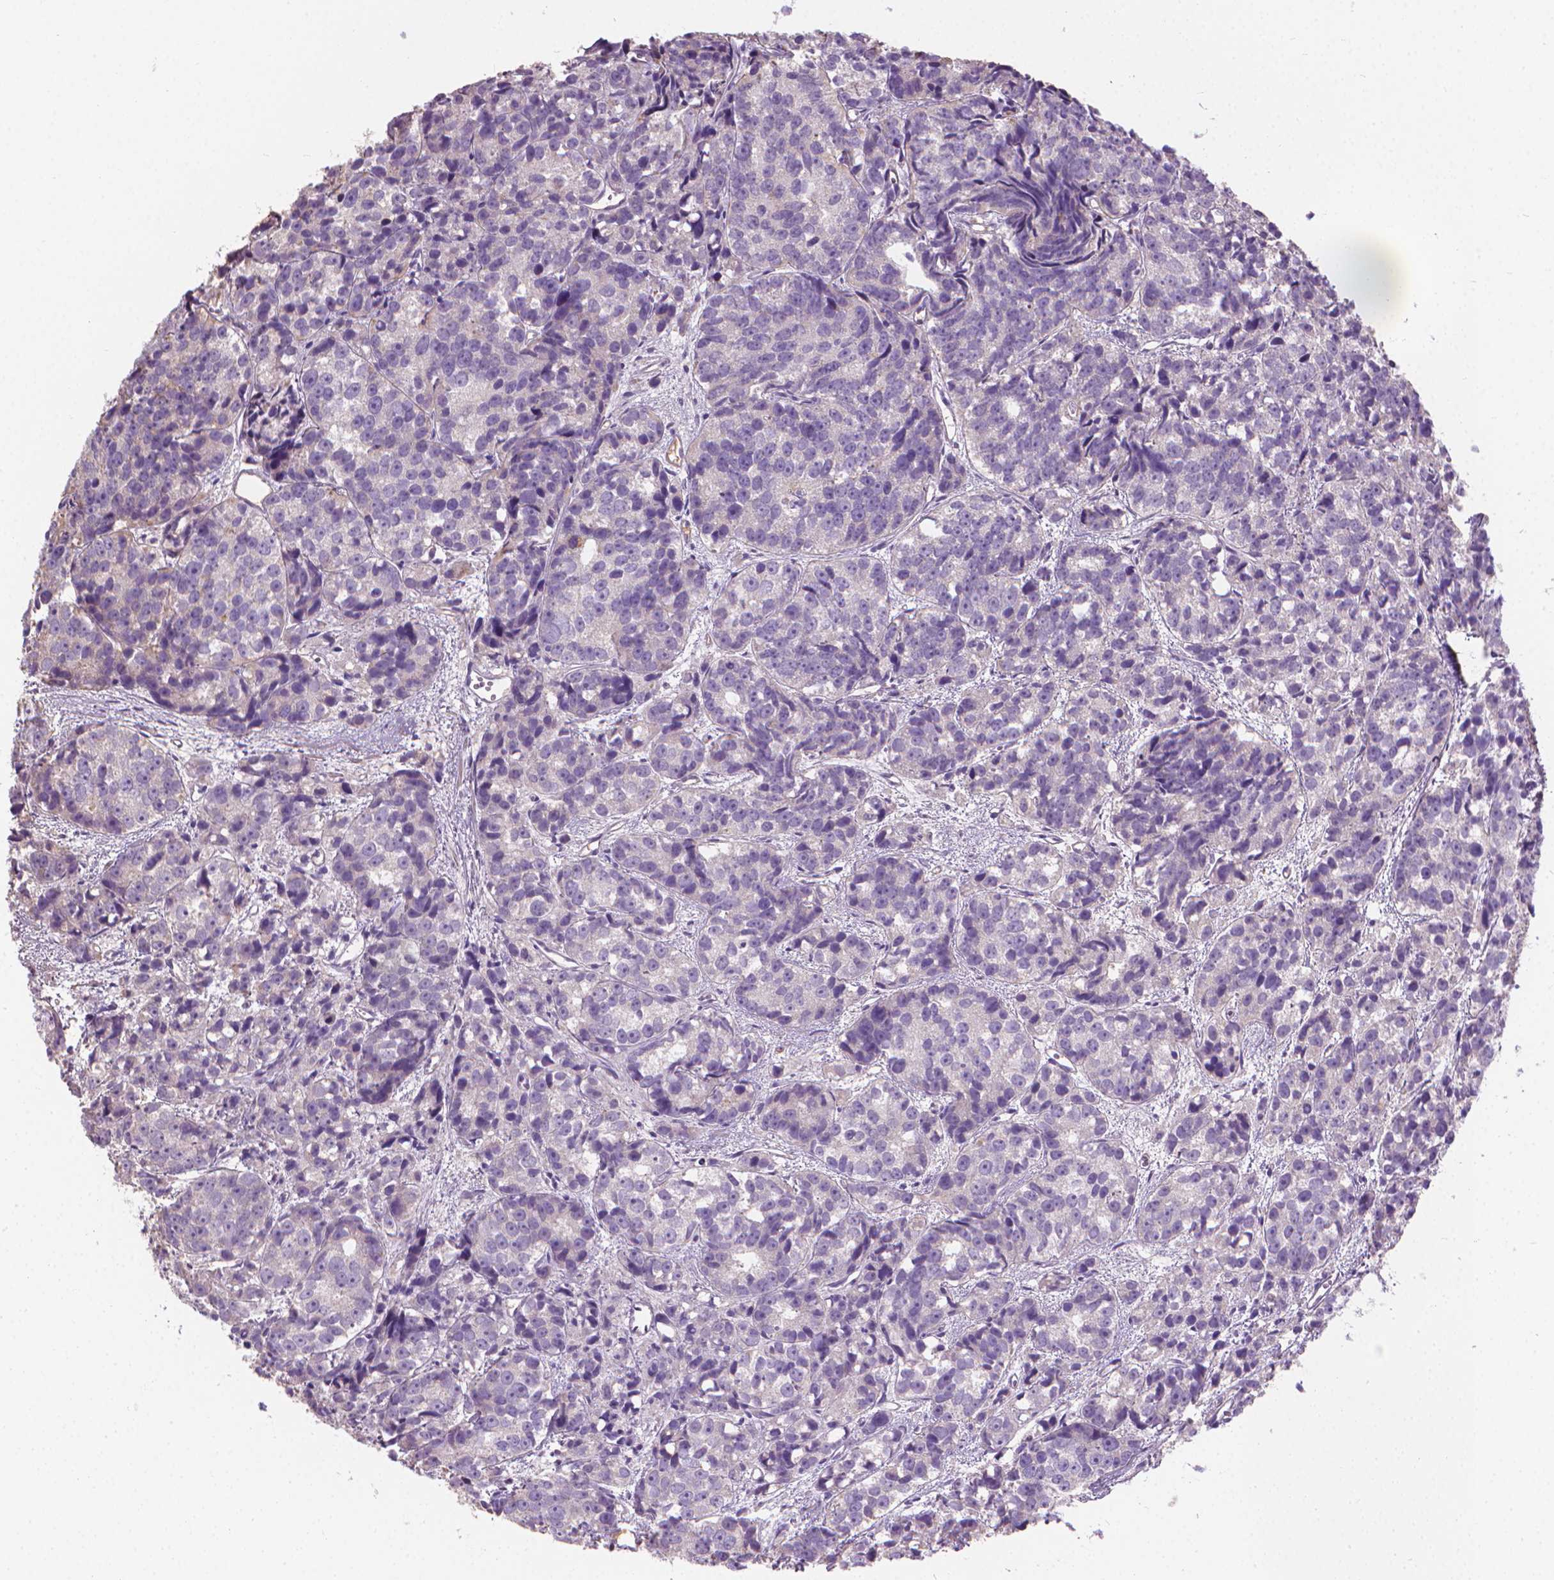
{"staining": {"intensity": "negative", "quantity": "none", "location": "none"}, "tissue": "prostate cancer", "cell_type": "Tumor cells", "image_type": "cancer", "snomed": [{"axis": "morphology", "description": "Adenocarcinoma, High grade"}, {"axis": "topography", "description": "Prostate"}], "caption": "Histopathology image shows no protein positivity in tumor cells of prostate cancer (adenocarcinoma (high-grade)) tissue. Brightfield microscopy of immunohistochemistry (IHC) stained with DAB (3,3'-diaminobenzidine) (brown) and hematoxylin (blue), captured at high magnification.", "gene": "CABCOCO1", "patient": {"sex": "male", "age": 77}}